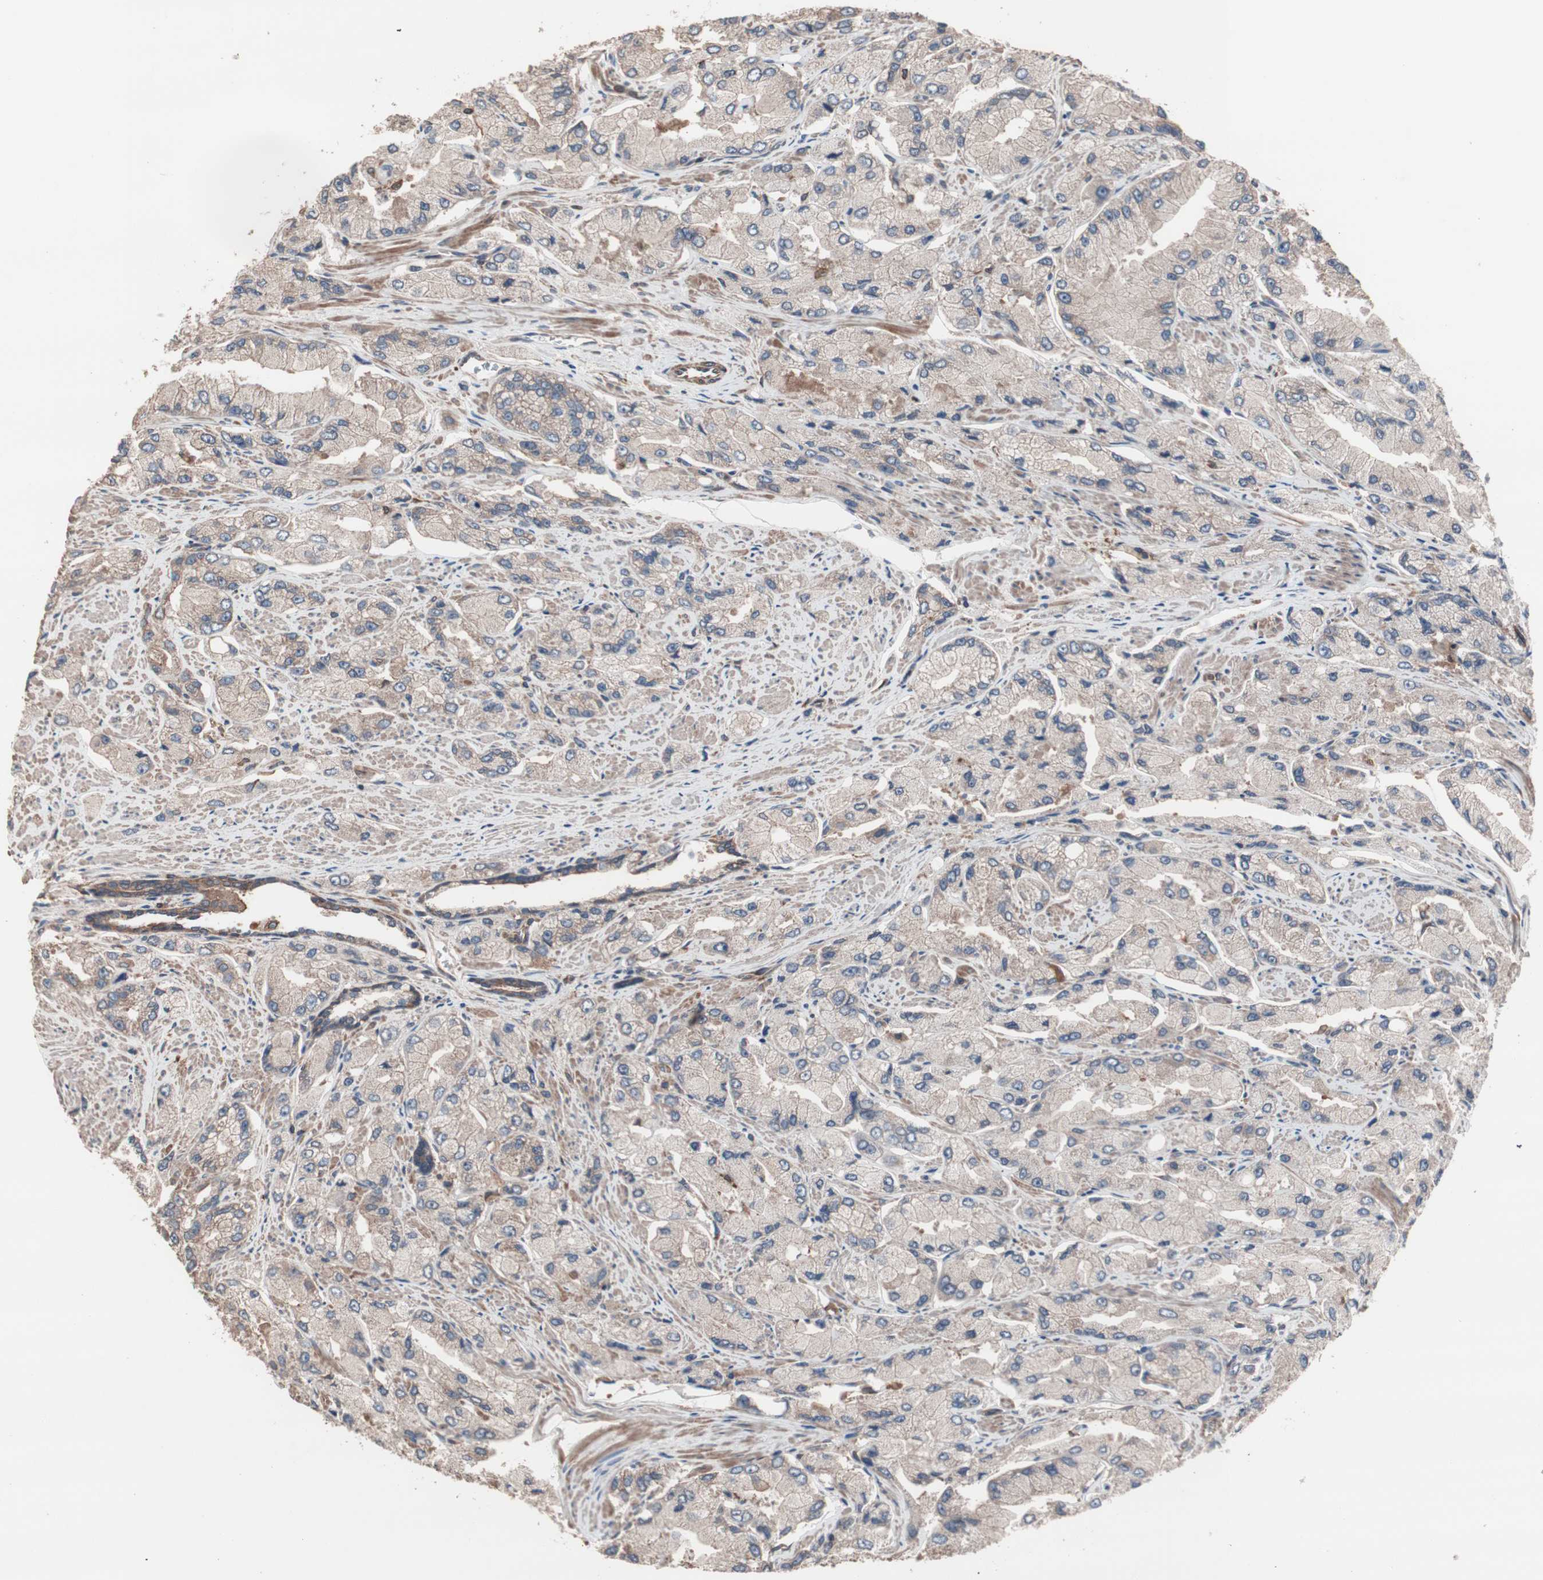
{"staining": {"intensity": "weak", "quantity": "<25%", "location": "cytoplasmic/membranous"}, "tissue": "prostate cancer", "cell_type": "Tumor cells", "image_type": "cancer", "snomed": [{"axis": "morphology", "description": "Adenocarcinoma, High grade"}, {"axis": "topography", "description": "Prostate"}], "caption": "DAB (3,3'-diaminobenzidine) immunohistochemical staining of human prostate cancer (adenocarcinoma (high-grade)) reveals no significant positivity in tumor cells.", "gene": "ATG7", "patient": {"sex": "male", "age": 58}}